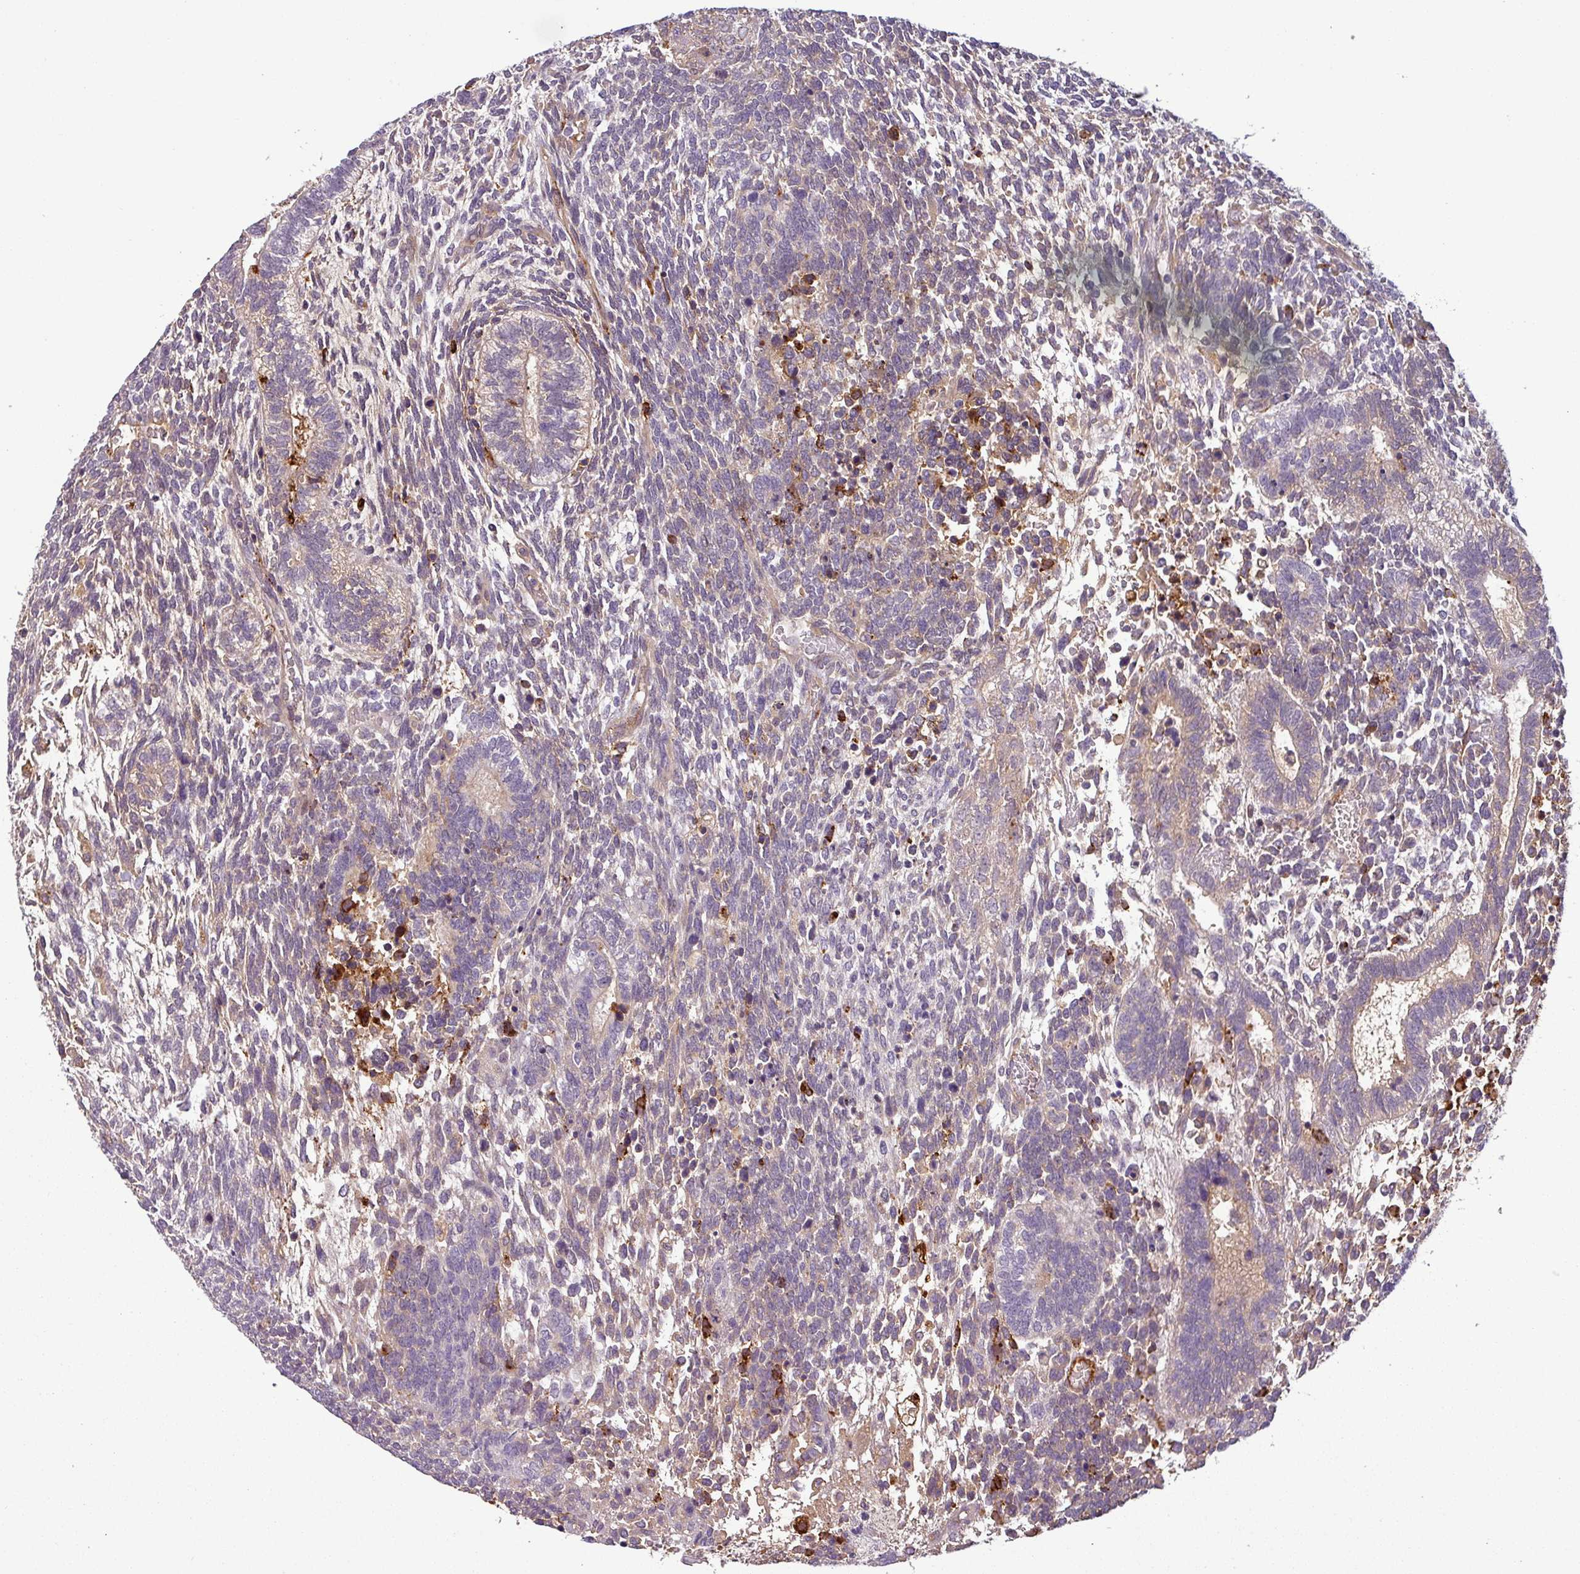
{"staining": {"intensity": "weak", "quantity": "25%-75%", "location": "cytoplasmic/membranous"}, "tissue": "testis cancer", "cell_type": "Tumor cells", "image_type": "cancer", "snomed": [{"axis": "morphology", "description": "Carcinoma, Embryonal, NOS"}, {"axis": "topography", "description": "Testis"}], "caption": "A high-resolution micrograph shows immunohistochemistry (IHC) staining of embryonal carcinoma (testis), which displays weak cytoplasmic/membranous positivity in about 25%-75% of tumor cells.", "gene": "APOC1", "patient": {"sex": "male", "age": 23}}